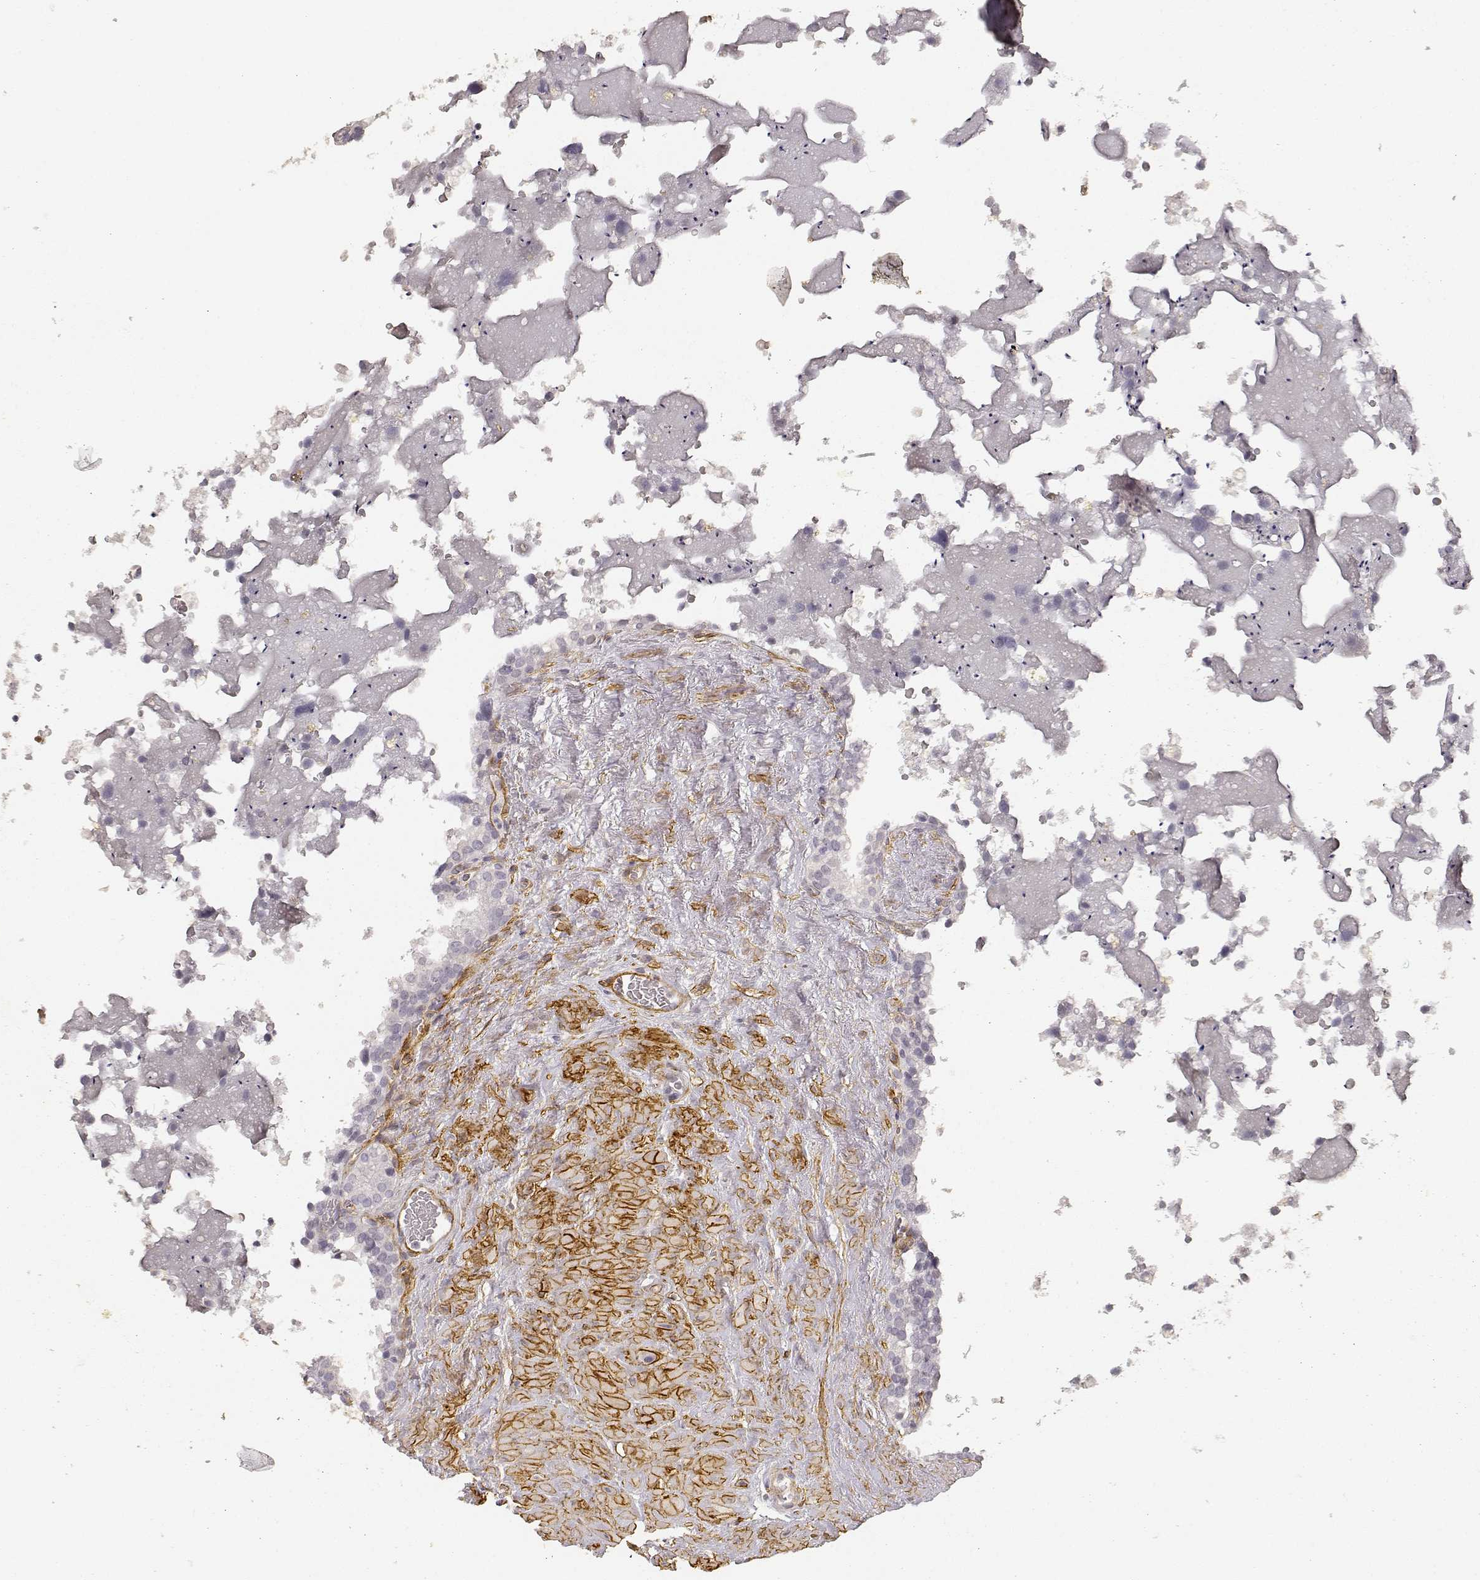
{"staining": {"intensity": "negative", "quantity": "none", "location": "none"}, "tissue": "seminal vesicle", "cell_type": "Glandular cells", "image_type": "normal", "snomed": [{"axis": "morphology", "description": "Normal tissue, NOS"}, {"axis": "topography", "description": "Seminal veicle"}], "caption": "This is an immunohistochemistry (IHC) micrograph of unremarkable human seminal vesicle. There is no expression in glandular cells.", "gene": "LAMA4", "patient": {"sex": "male", "age": 71}}